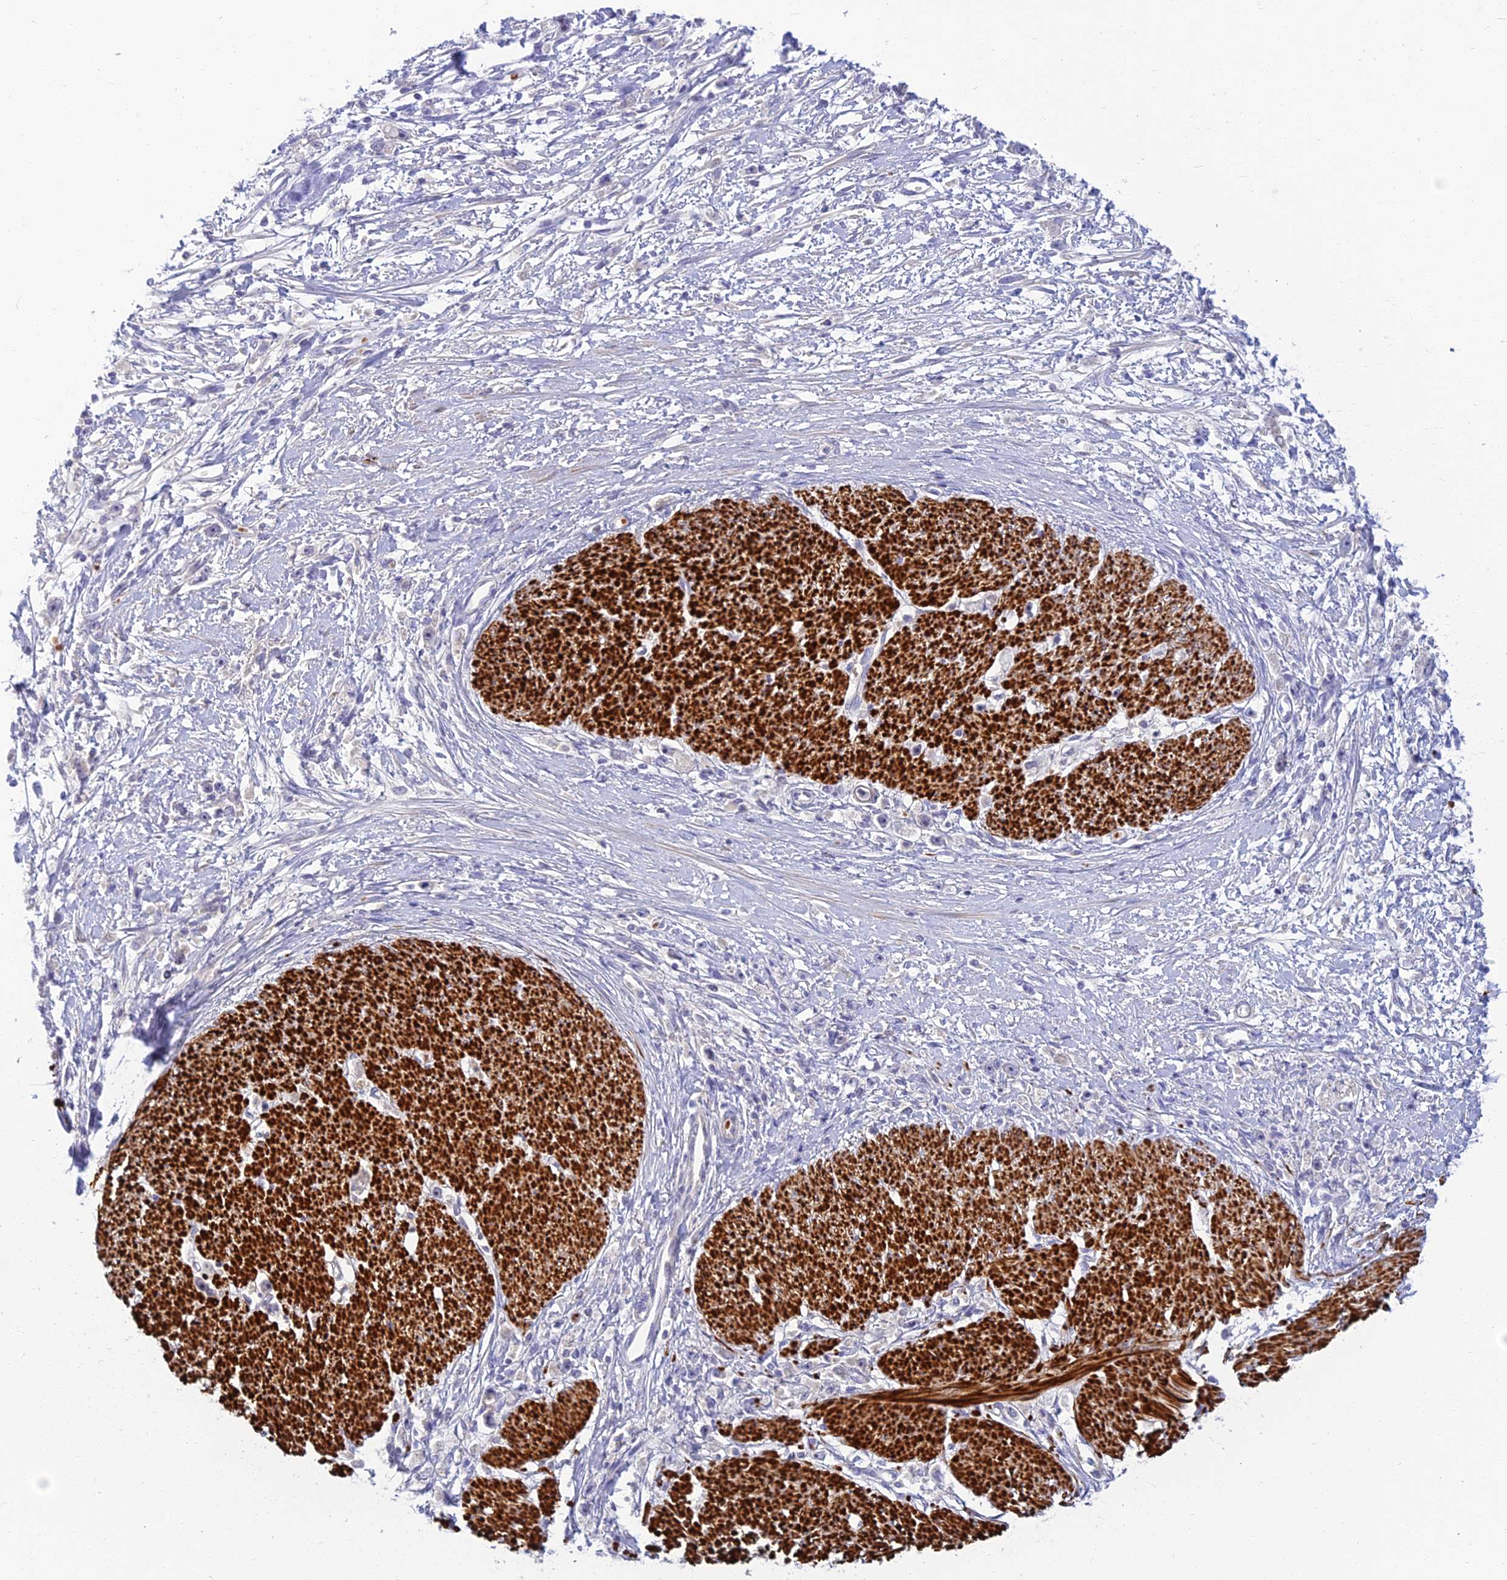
{"staining": {"intensity": "negative", "quantity": "none", "location": "none"}, "tissue": "stomach cancer", "cell_type": "Tumor cells", "image_type": "cancer", "snomed": [{"axis": "morphology", "description": "Adenocarcinoma, NOS"}, {"axis": "topography", "description": "Stomach"}], "caption": "Tumor cells show no significant protein positivity in stomach adenocarcinoma.", "gene": "CLIP4", "patient": {"sex": "female", "age": 59}}